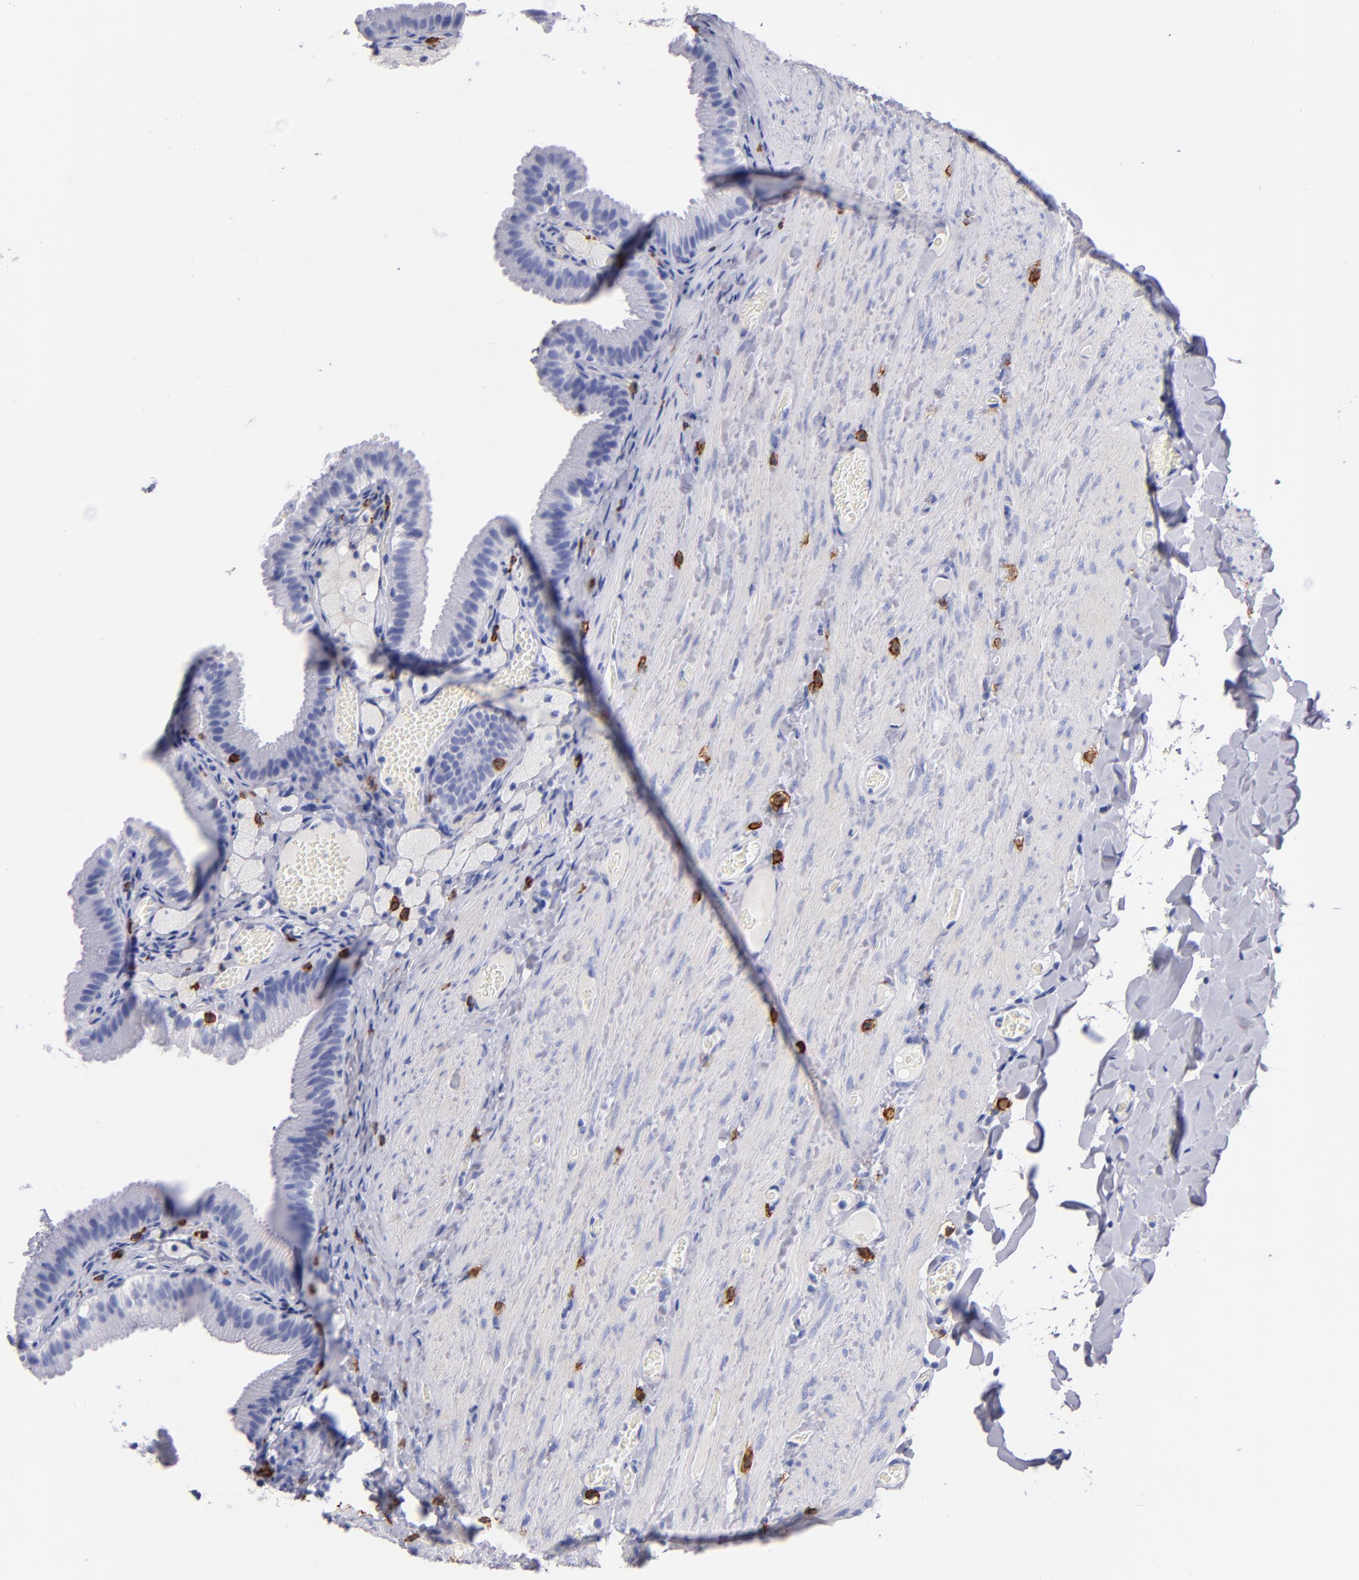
{"staining": {"intensity": "negative", "quantity": "none", "location": "none"}, "tissue": "gallbladder", "cell_type": "Glandular cells", "image_type": "normal", "snomed": [{"axis": "morphology", "description": "Normal tissue, NOS"}, {"axis": "topography", "description": "Gallbladder"}], "caption": "An immunohistochemistry (IHC) micrograph of normal gallbladder is shown. There is no staining in glandular cells of gallbladder.", "gene": "KIT", "patient": {"sex": "female", "age": 24}}